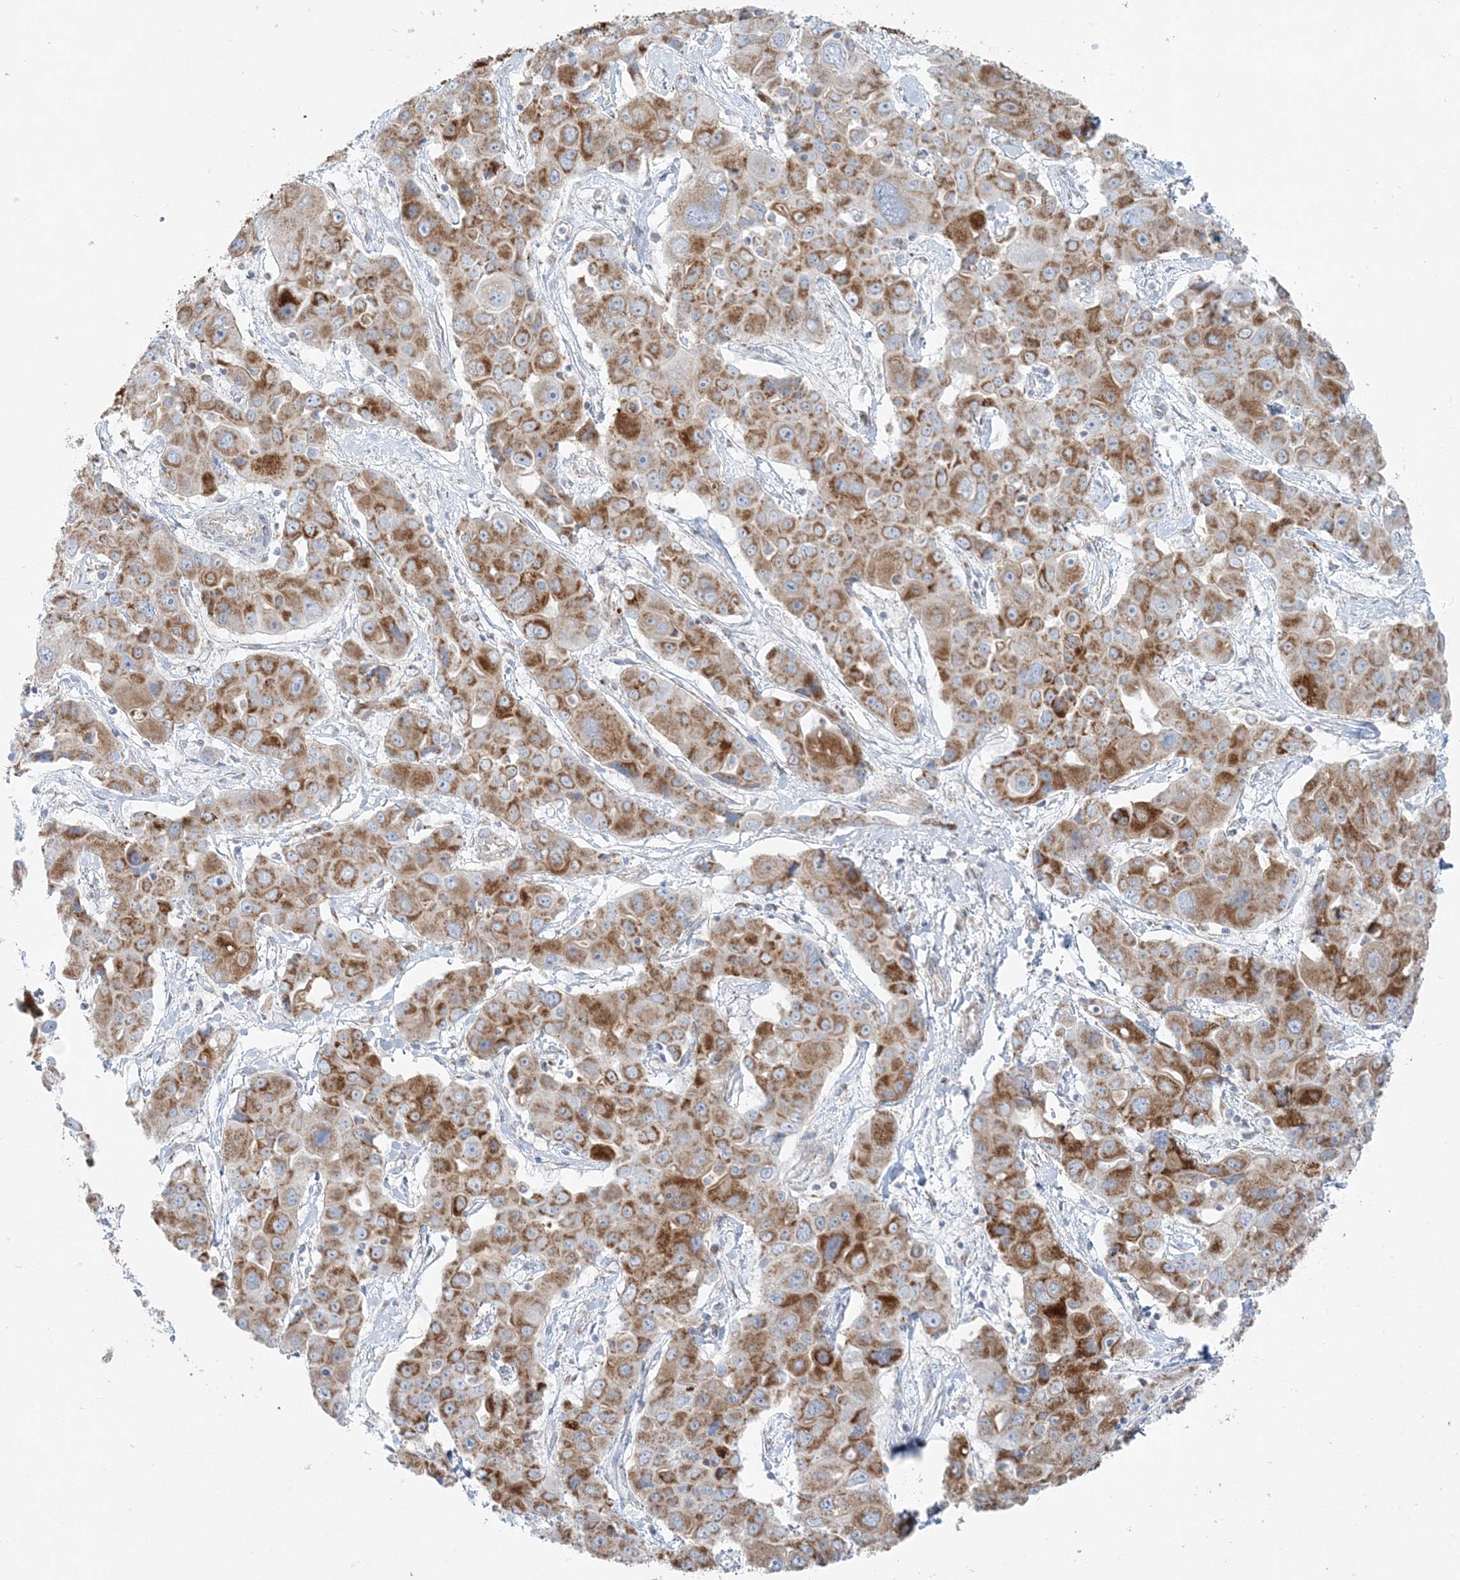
{"staining": {"intensity": "moderate", "quantity": ">75%", "location": "cytoplasmic/membranous"}, "tissue": "liver cancer", "cell_type": "Tumor cells", "image_type": "cancer", "snomed": [{"axis": "morphology", "description": "Cholangiocarcinoma"}, {"axis": "topography", "description": "Liver"}], "caption": "Immunohistochemical staining of cholangiocarcinoma (liver) demonstrates medium levels of moderate cytoplasmic/membranous staining in about >75% of tumor cells. The staining is performed using DAB (3,3'-diaminobenzidine) brown chromogen to label protein expression. The nuclei are counter-stained blue using hematoxylin.", "gene": "PCCB", "patient": {"sex": "male", "age": 67}}